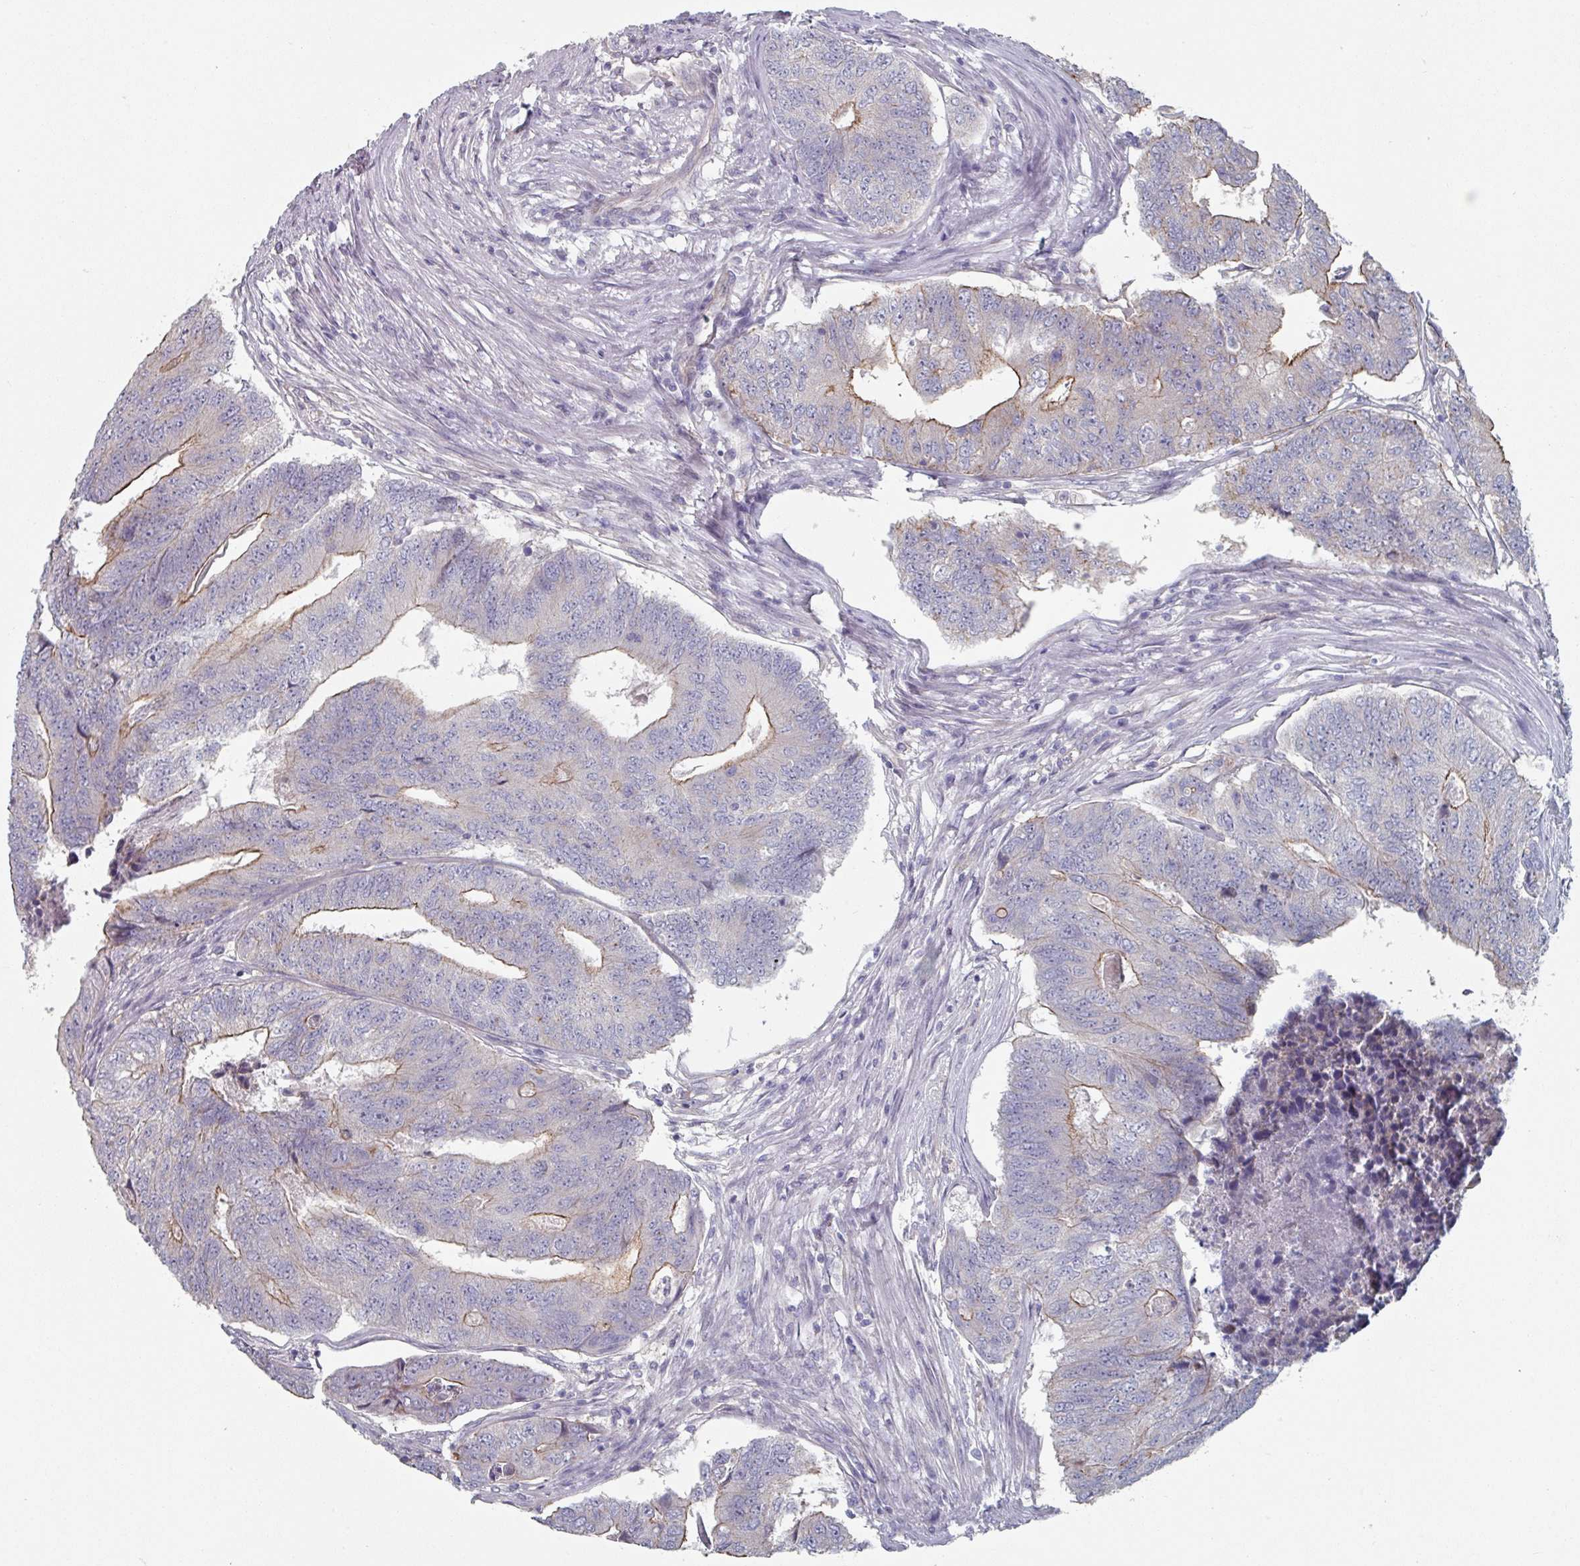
{"staining": {"intensity": "moderate", "quantity": "25%-75%", "location": "cytoplasmic/membranous"}, "tissue": "colorectal cancer", "cell_type": "Tumor cells", "image_type": "cancer", "snomed": [{"axis": "morphology", "description": "Adenocarcinoma, NOS"}, {"axis": "topography", "description": "Colon"}], "caption": "Protein analysis of adenocarcinoma (colorectal) tissue displays moderate cytoplasmic/membranous expression in about 25%-75% of tumor cells. (Stains: DAB (3,3'-diaminobenzidine) in brown, nuclei in blue, Microscopy: brightfield microscopy at high magnification).", "gene": "EFL1", "patient": {"sex": "female", "age": 67}}